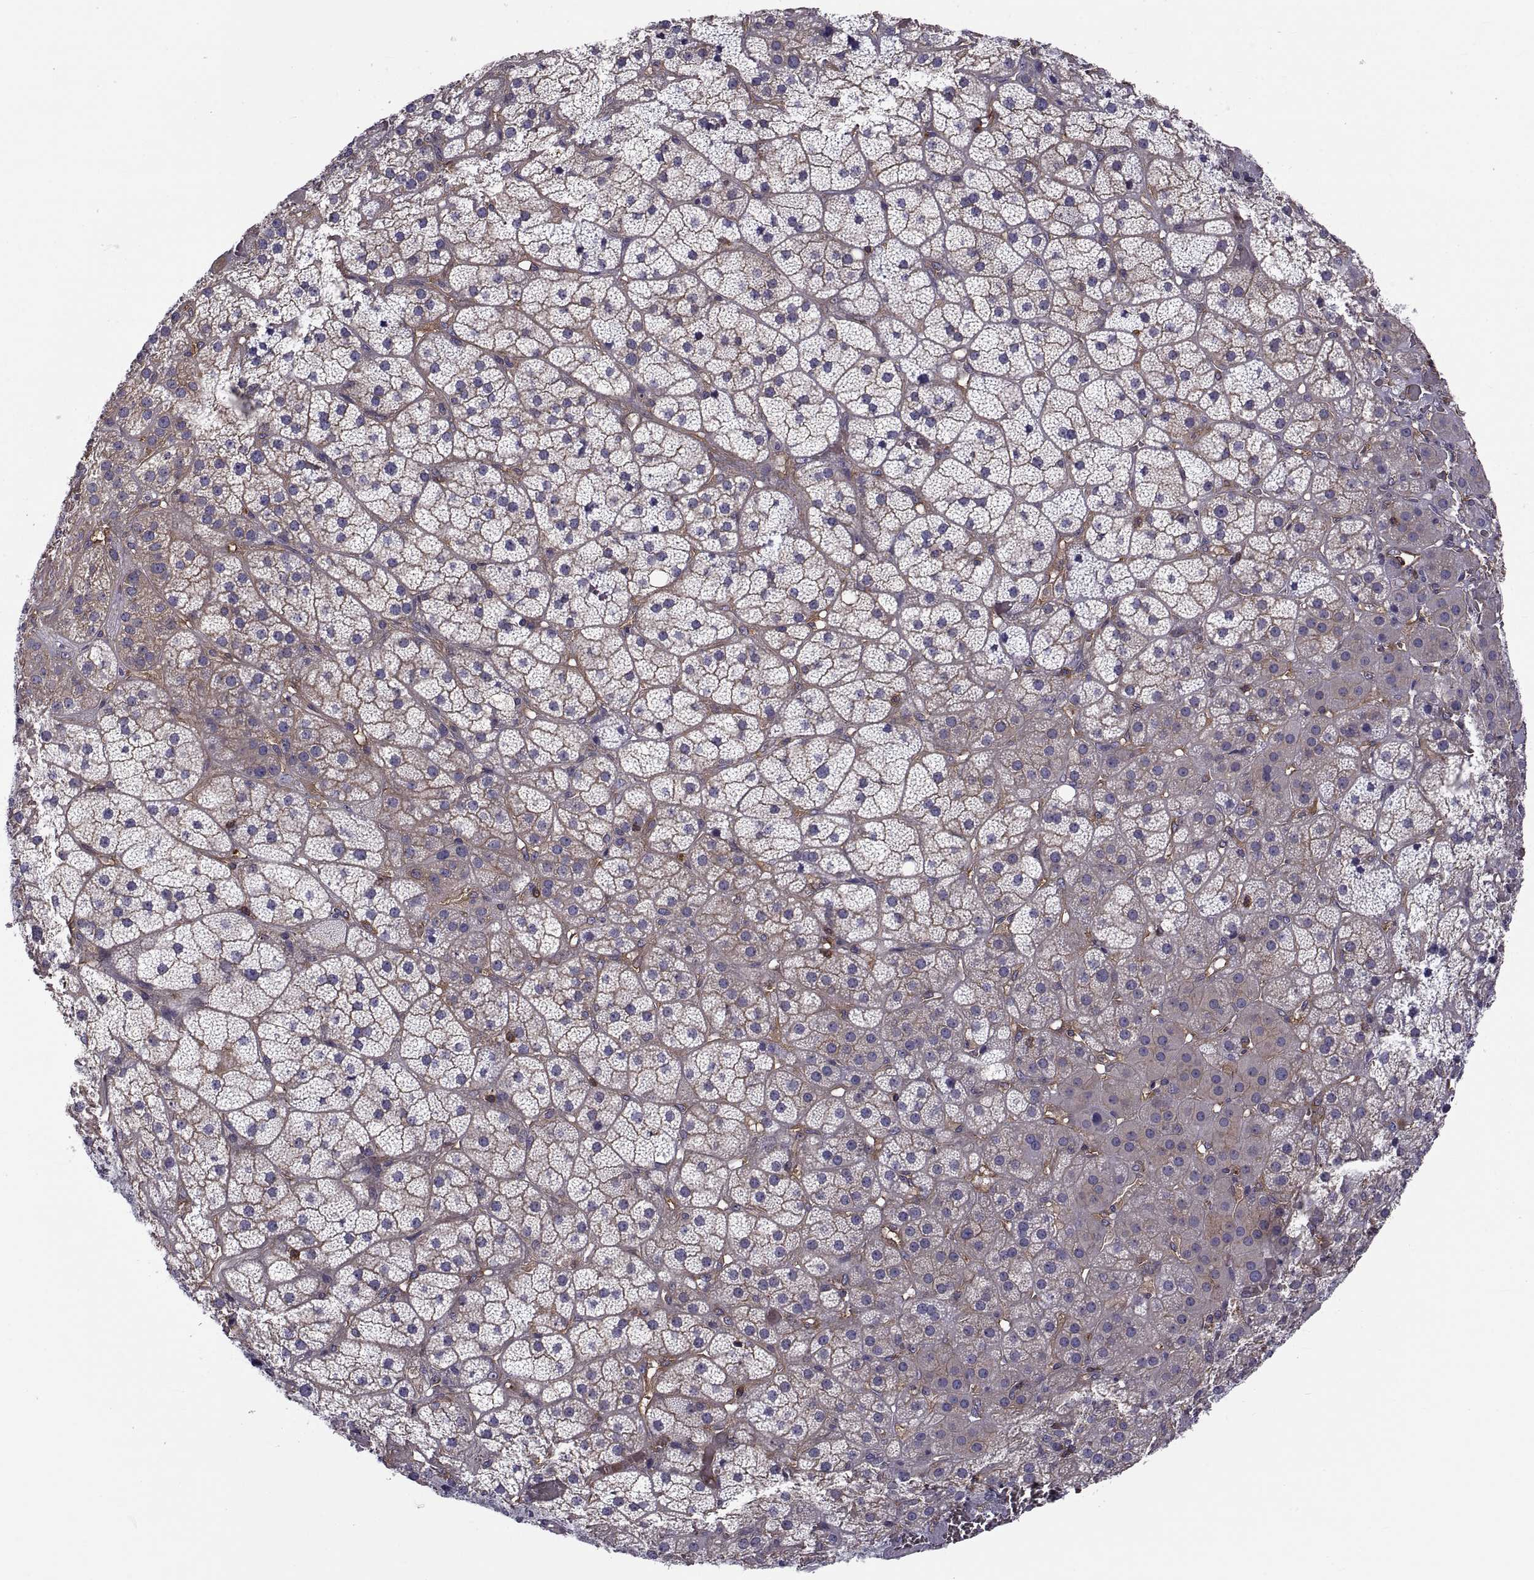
{"staining": {"intensity": "weak", "quantity": "25%-75%", "location": "cytoplasmic/membranous"}, "tissue": "adrenal gland", "cell_type": "Glandular cells", "image_type": "normal", "snomed": [{"axis": "morphology", "description": "Normal tissue, NOS"}, {"axis": "topography", "description": "Adrenal gland"}], "caption": "DAB (3,3'-diaminobenzidine) immunohistochemical staining of unremarkable human adrenal gland exhibits weak cytoplasmic/membranous protein staining in approximately 25%-75% of glandular cells.", "gene": "MYH9", "patient": {"sex": "male", "age": 57}}